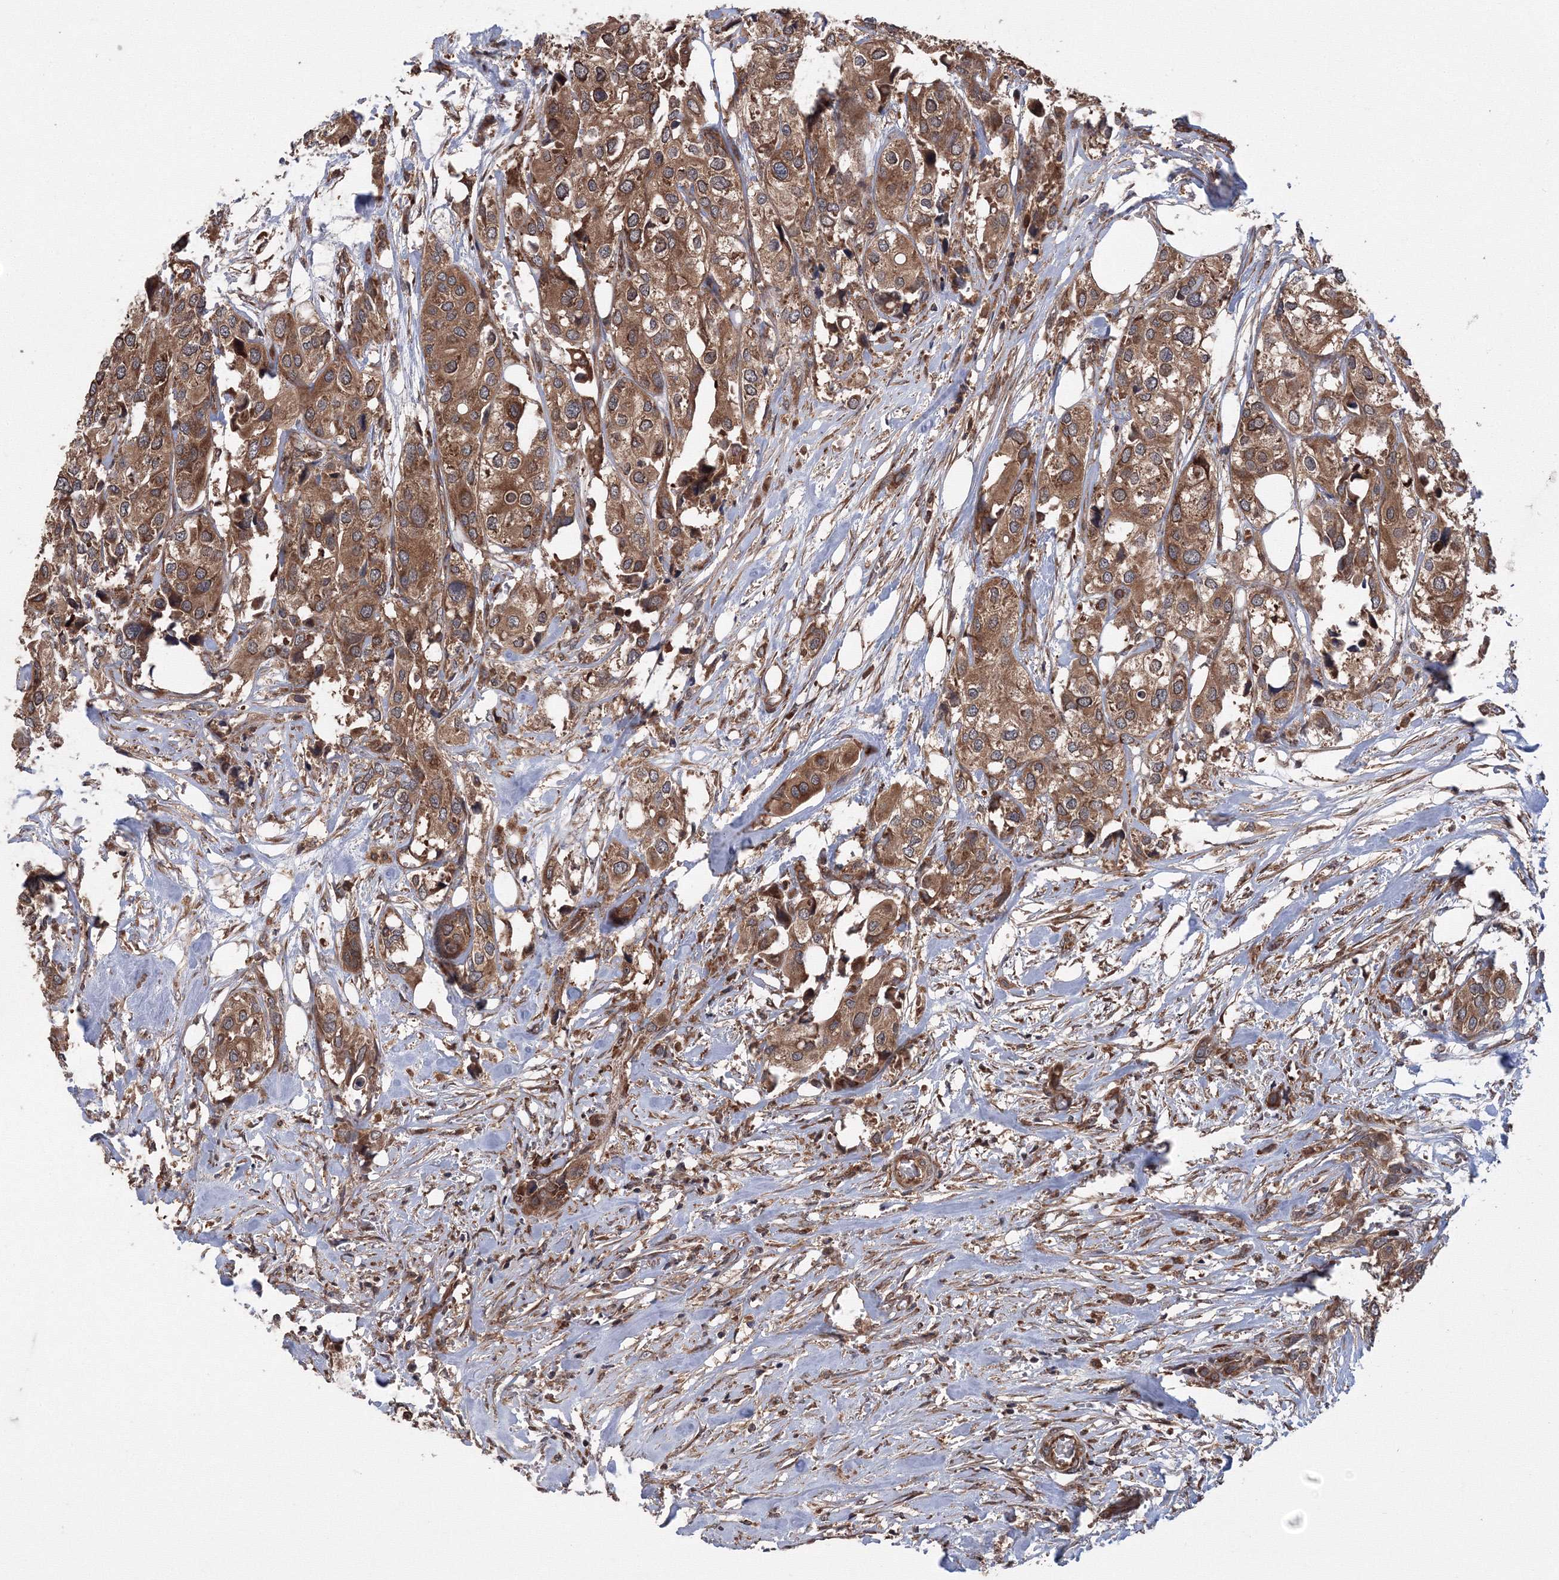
{"staining": {"intensity": "moderate", "quantity": ">75%", "location": "cytoplasmic/membranous"}, "tissue": "urothelial cancer", "cell_type": "Tumor cells", "image_type": "cancer", "snomed": [{"axis": "morphology", "description": "Urothelial carcinoma, High grade"}, {"axis": "topography", "description": "Urinary bladder"}], "caption": "Protein expression analysis of human urothelial cancer reveals moderate cytoplasmic/membranous expression in approximately >75% of tumor cells. Nuclei are stained in blue.", "gene": "ATG3", "patient": {"sex": "male", "age": 64}}